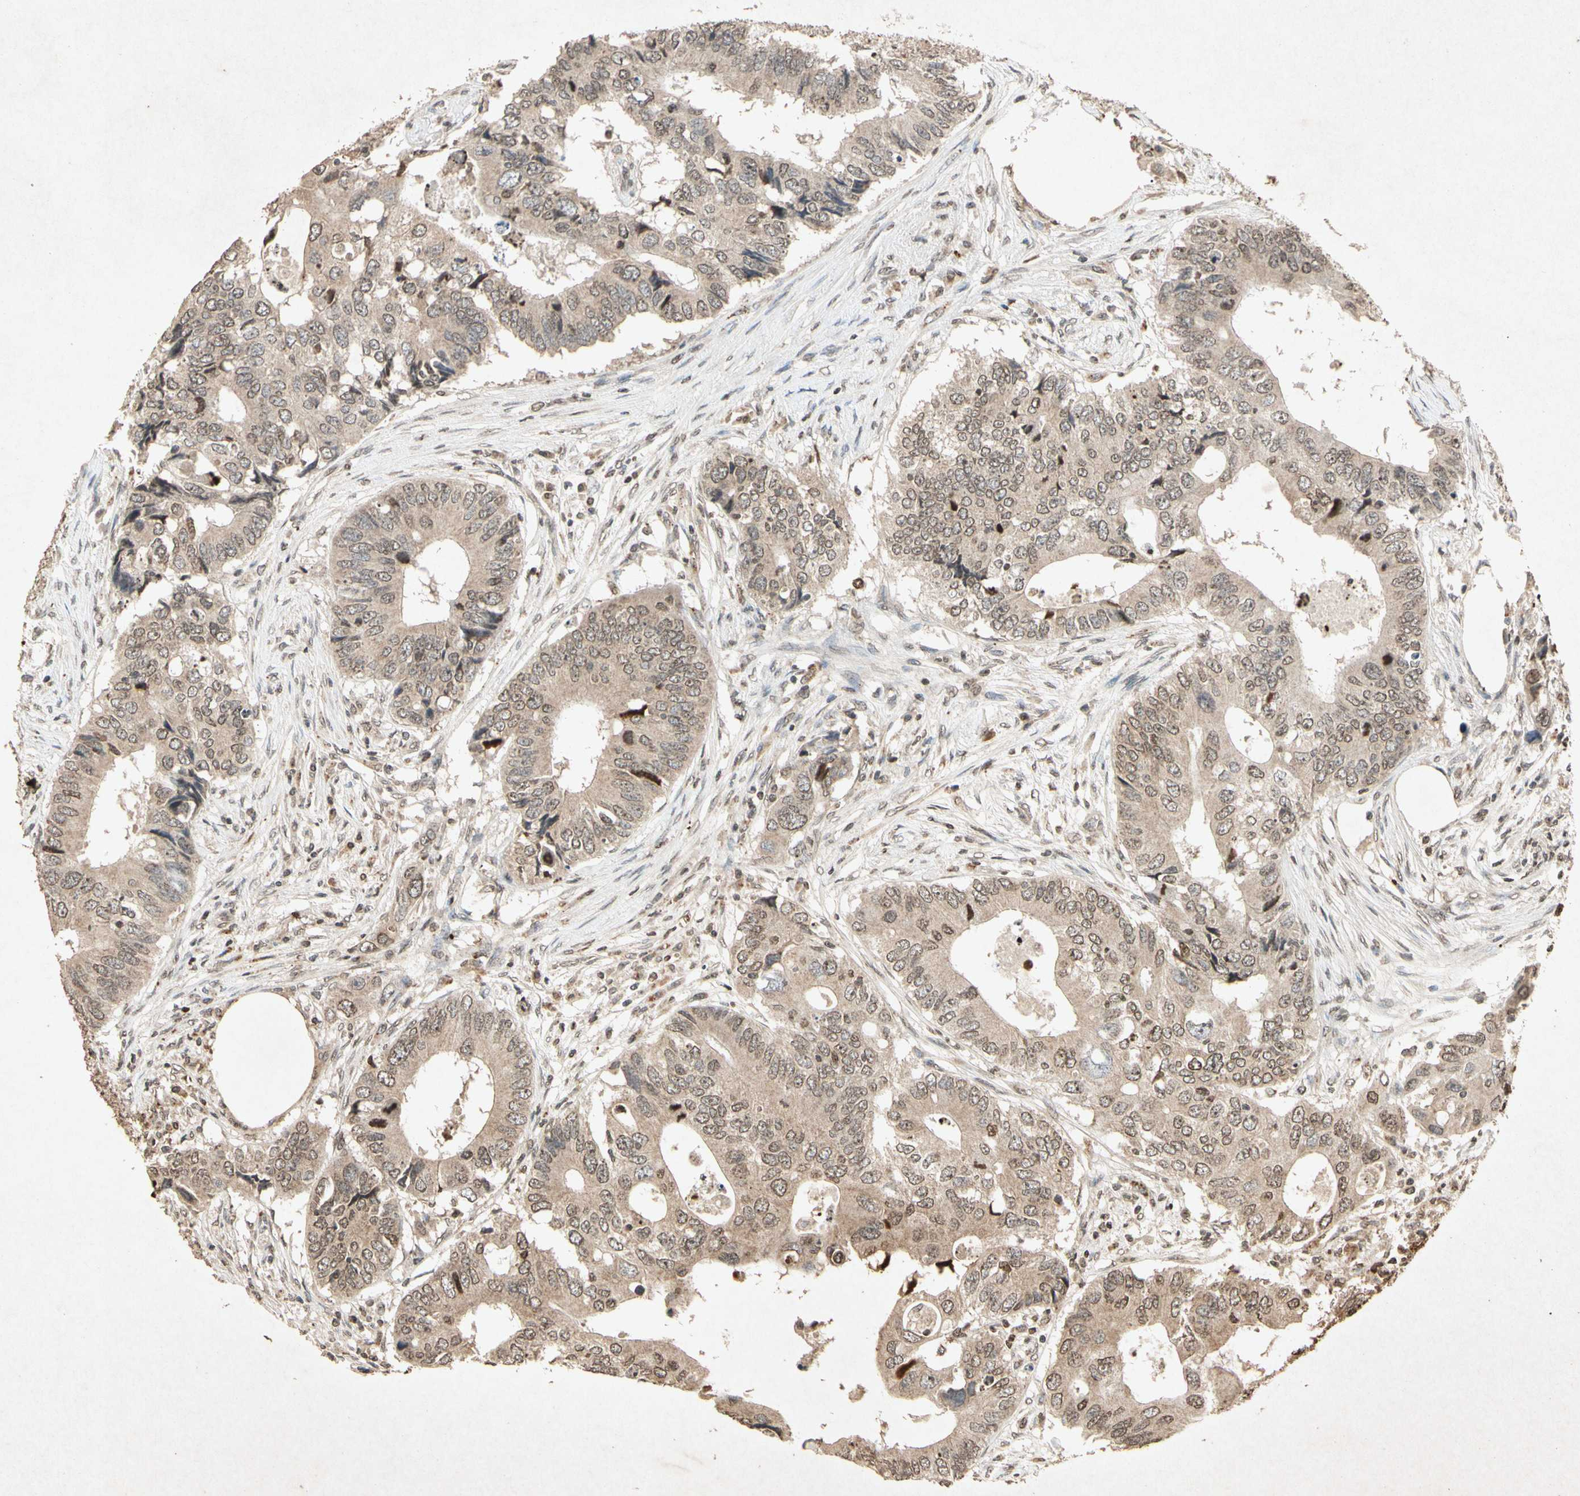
{"staining": {"intensity": "moderate", "quantity": ">75%", "location": "cytoplasmic/membranous"}, "tissue": "colorectal cancer", "cell_type": "Tumor cells", "image_type": "cancer", "snomed": [{"axis": "morphology", "description": "Adenocarcinoma, NOS"}, {"axis": "topography", "description": "Colon"}], "caption": "Colorectal cancer (adenocarcinoma) was stained to show a protein in brown. There is medium levels of moderate cytoplasmic/membranous staining in about >75% of tumor cells.", "gene": "MSRB1", "patient": {"sex": "male", "age": 71}}